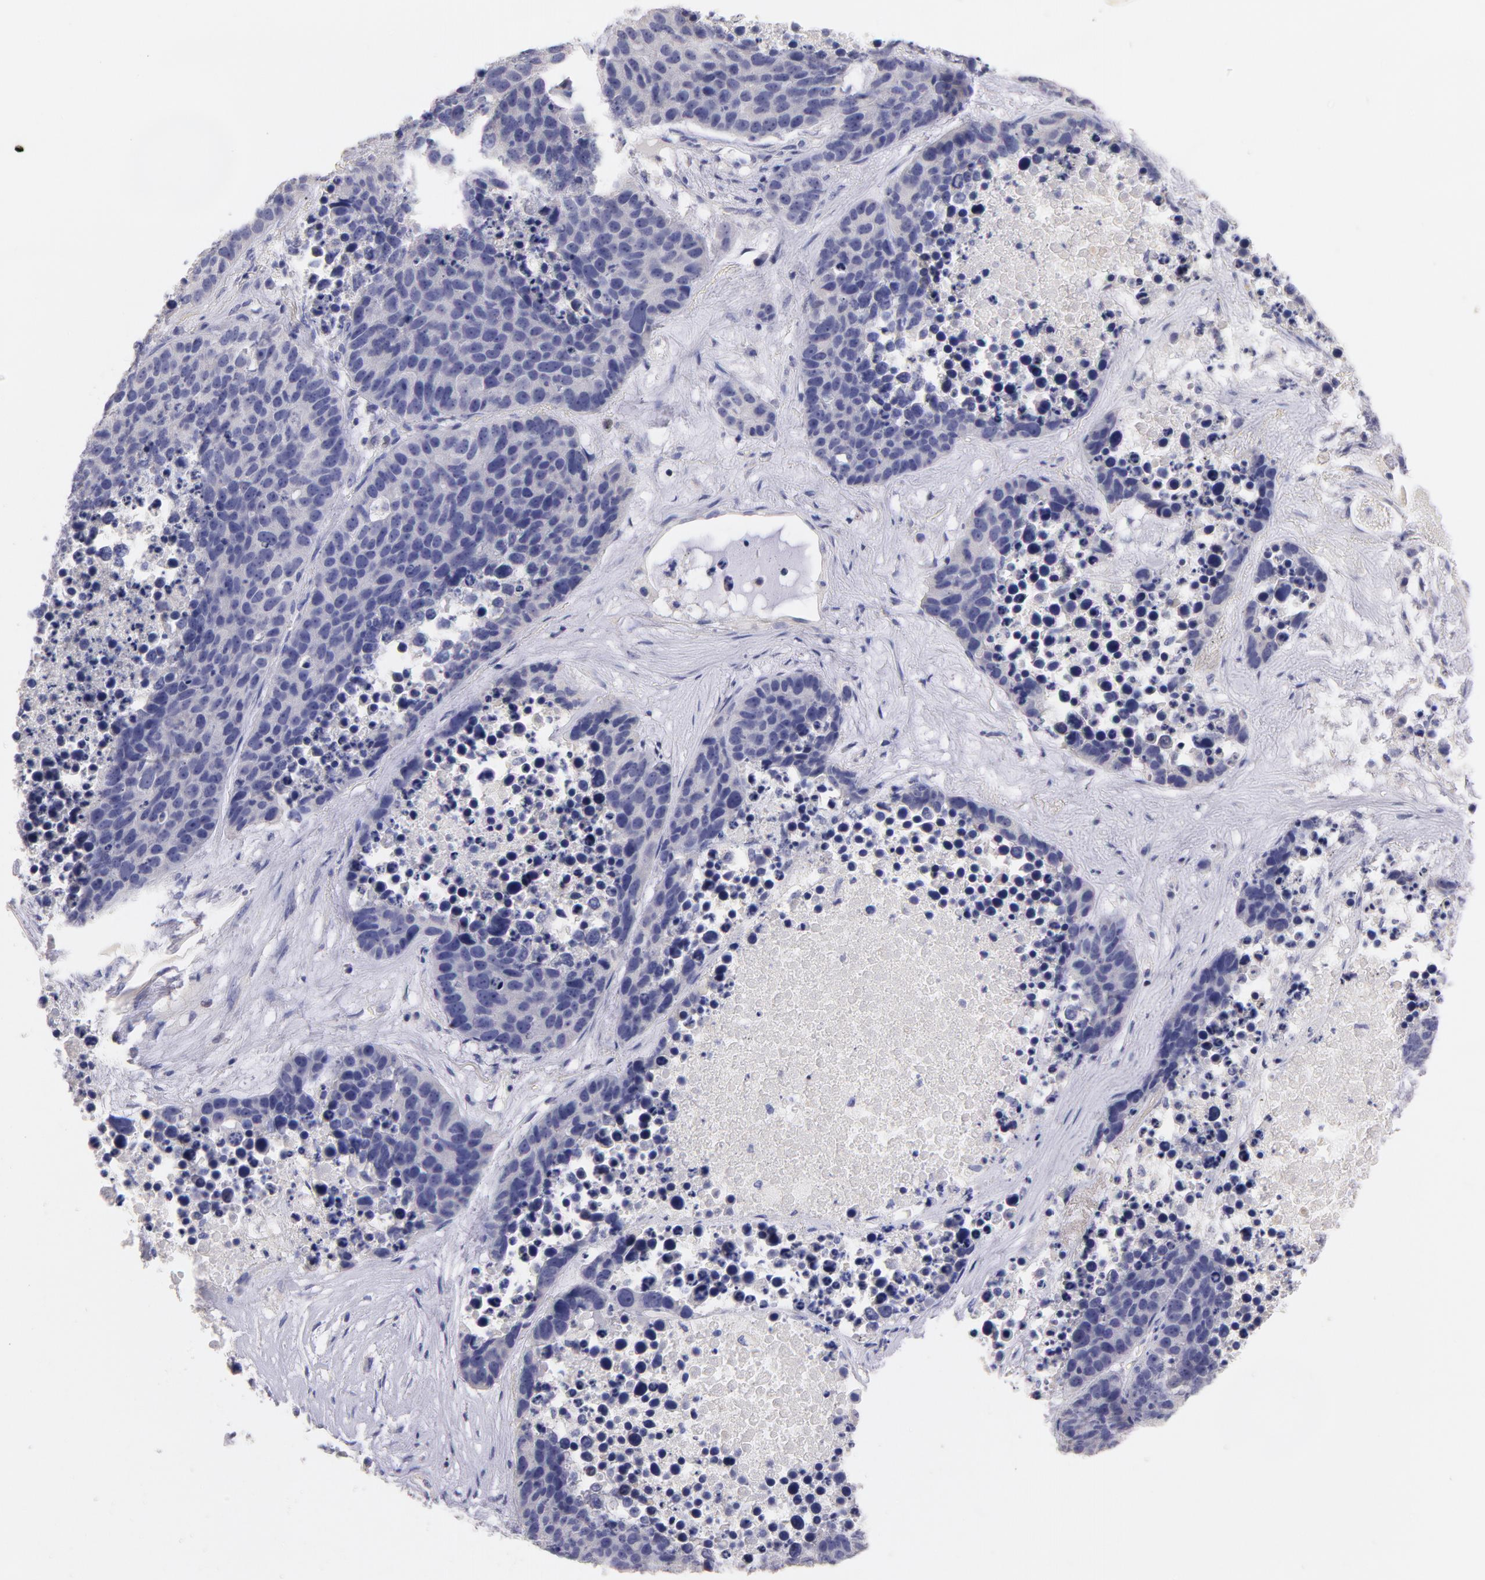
{"staining": {"intensity": "negative", "quantity": "none", "location": "none"}, "tissue": "lung cancer", "cell_type": "Tumor cells", "image_type": "cancer", "snomed": [{"axis": "morphology", "description": "Carcinoid, malignant, NOS"}, {"axis": "topography", "description": "Lung"}], "caption": "An image of human lung cancer is negative for staining in tumor cells.", "gene": "CD44", "patient": {"sex": "male", "age": 60}}